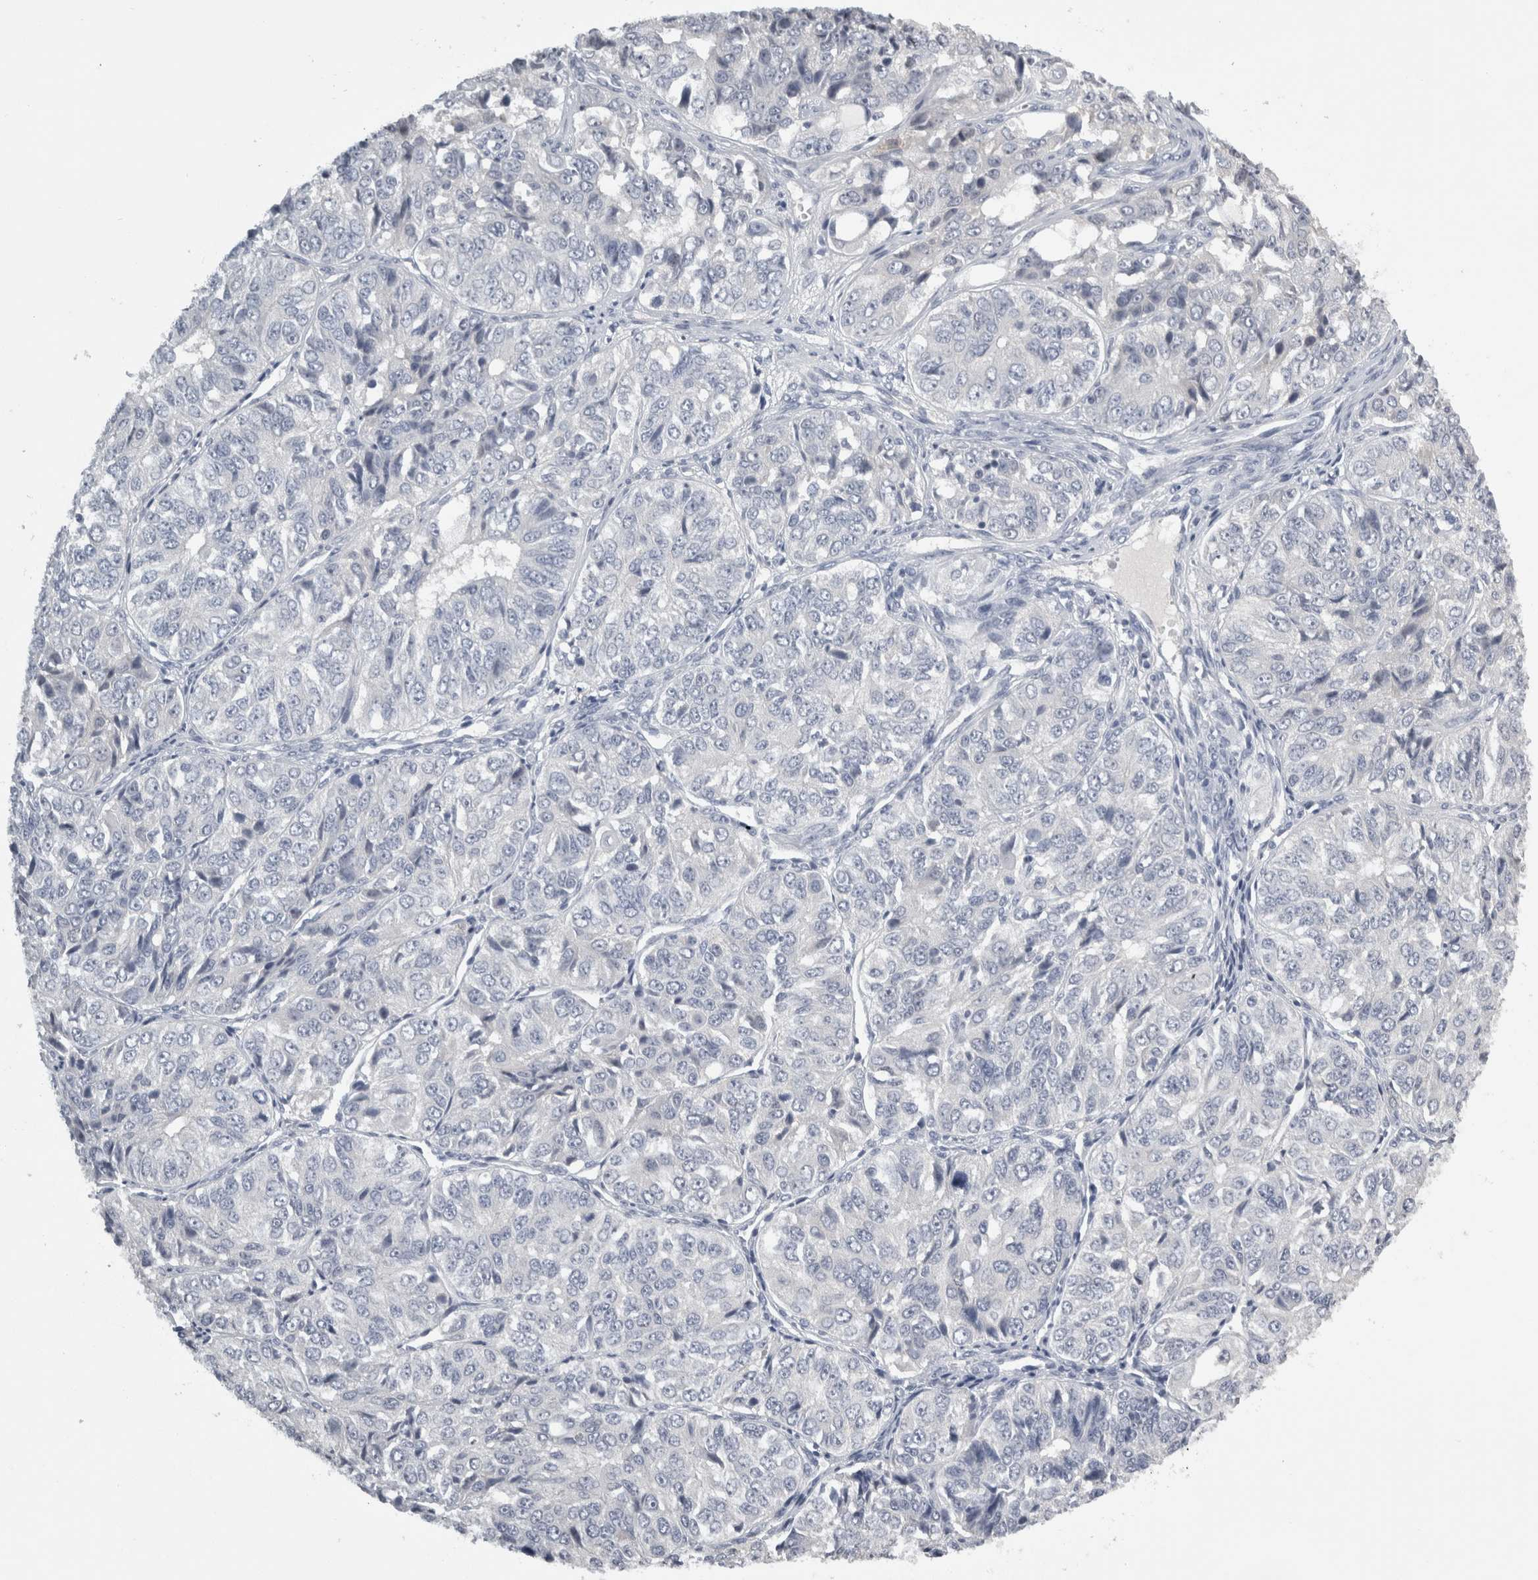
{"staining": {"intensity": "negative", "quantity": "none", "location": "none"}, "tissue": "ovarian cancer", "cell_type": "Tumor cells", "image_type": "cancer", "snomed": [{"axis": "morphology", "description": "Carcinoma, endometroid"}, {"axis": "topography", "description": "Ovary"}], "caption": "Tumor cells show no significant staining in ovarian cancer.", "gene": "TCAP", "patient": {"sex": "female", "age": 51}}